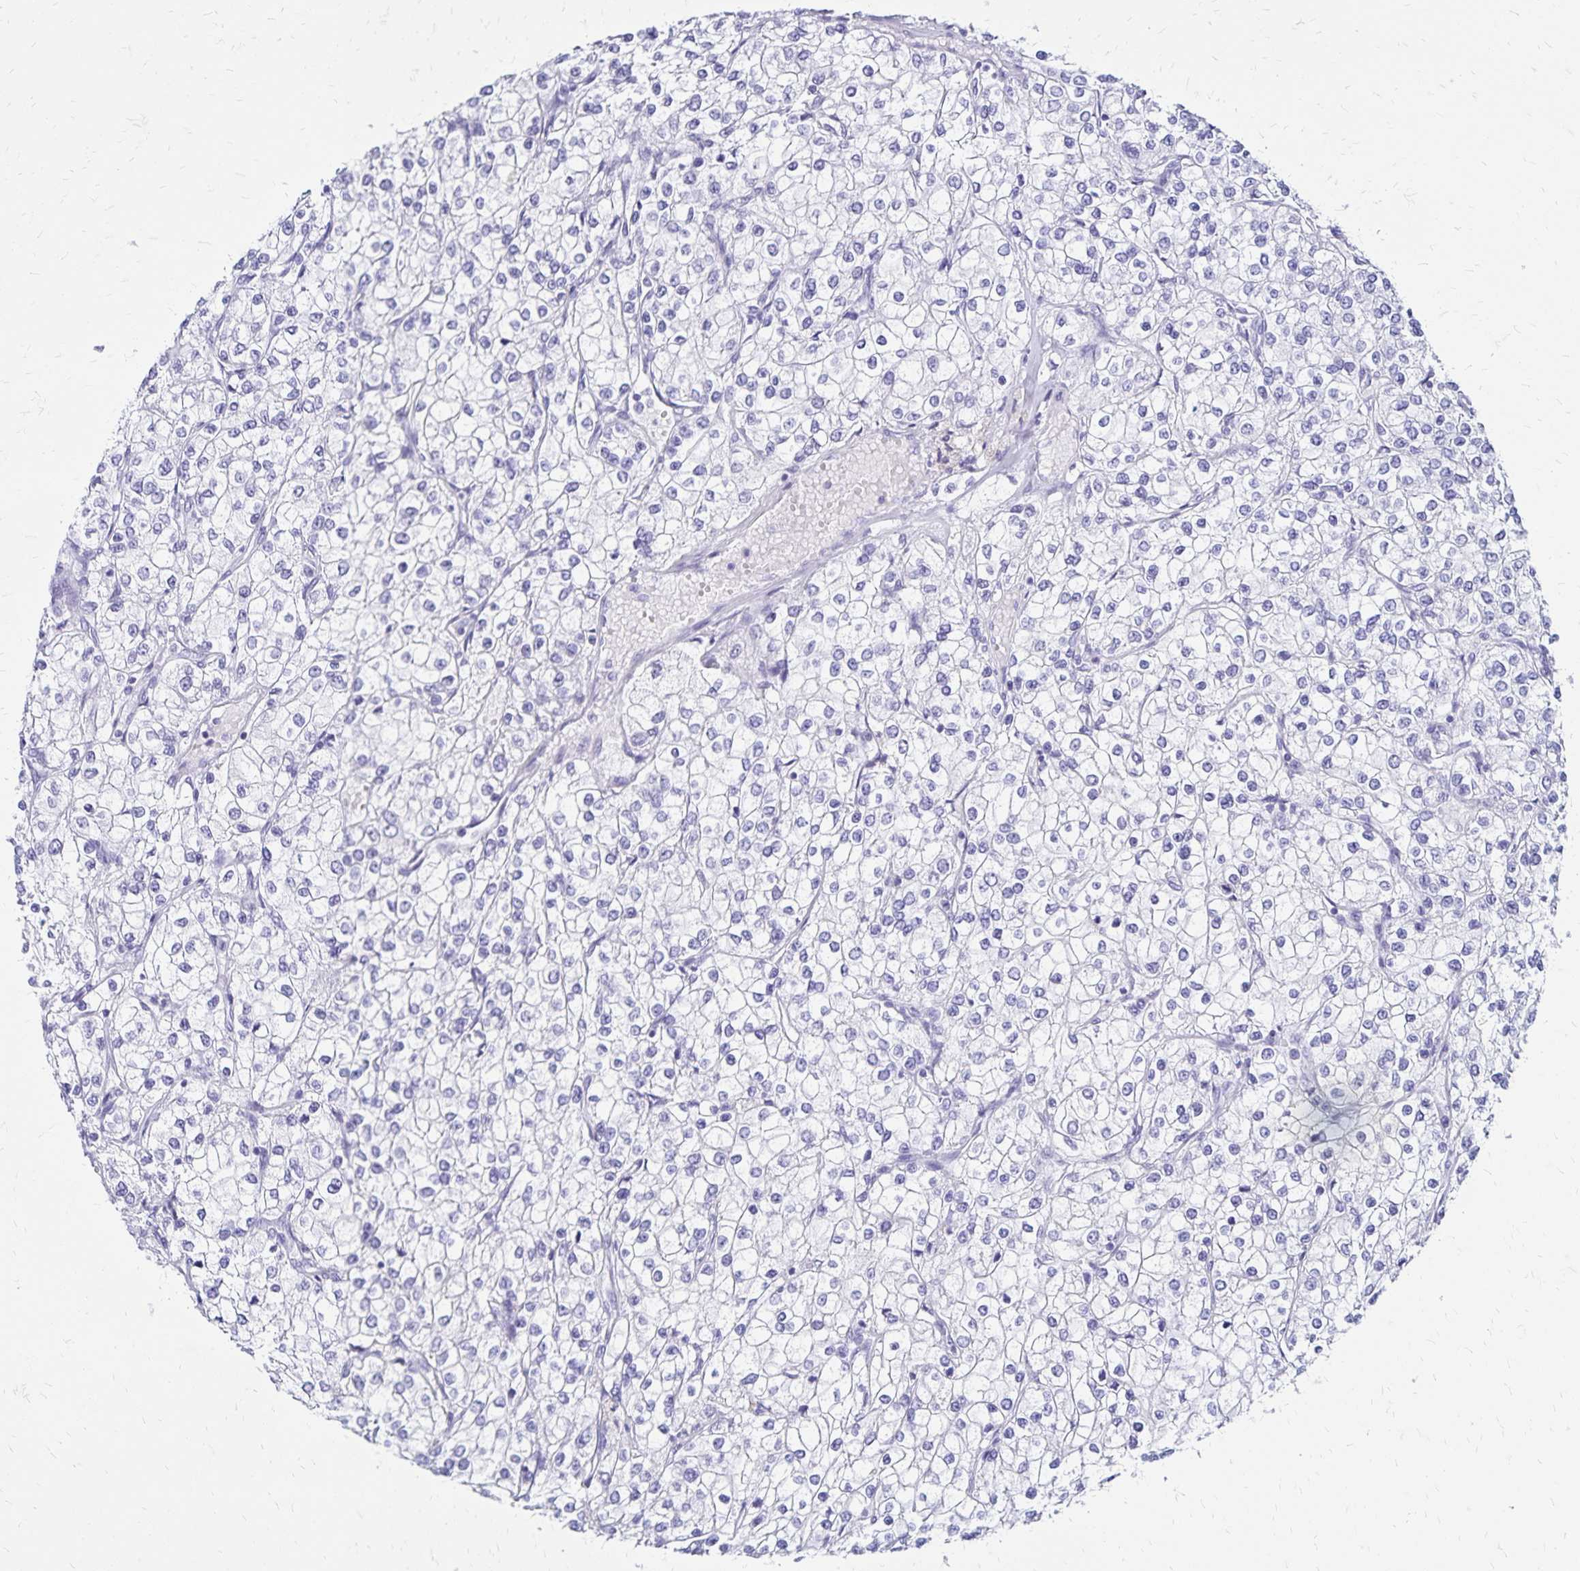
{"staining": {"intensity": "negative", "quantity": "none", "location": "none"}, "tissue": "renal cancer", "cell_type": "Tumor cells", "image_type": "cancer", "snomed": [{"axis": "morphology", "description": "Adenocarcinoma, NOS"}, {"axis": "topography", "description": "Kidney"}], "caption": "Image shows no protein expression in tumor cells of adenocarcinoma (renal) tissue.", "gene": "LIN28B", "patient": {"sex": "male", "age": 80}}